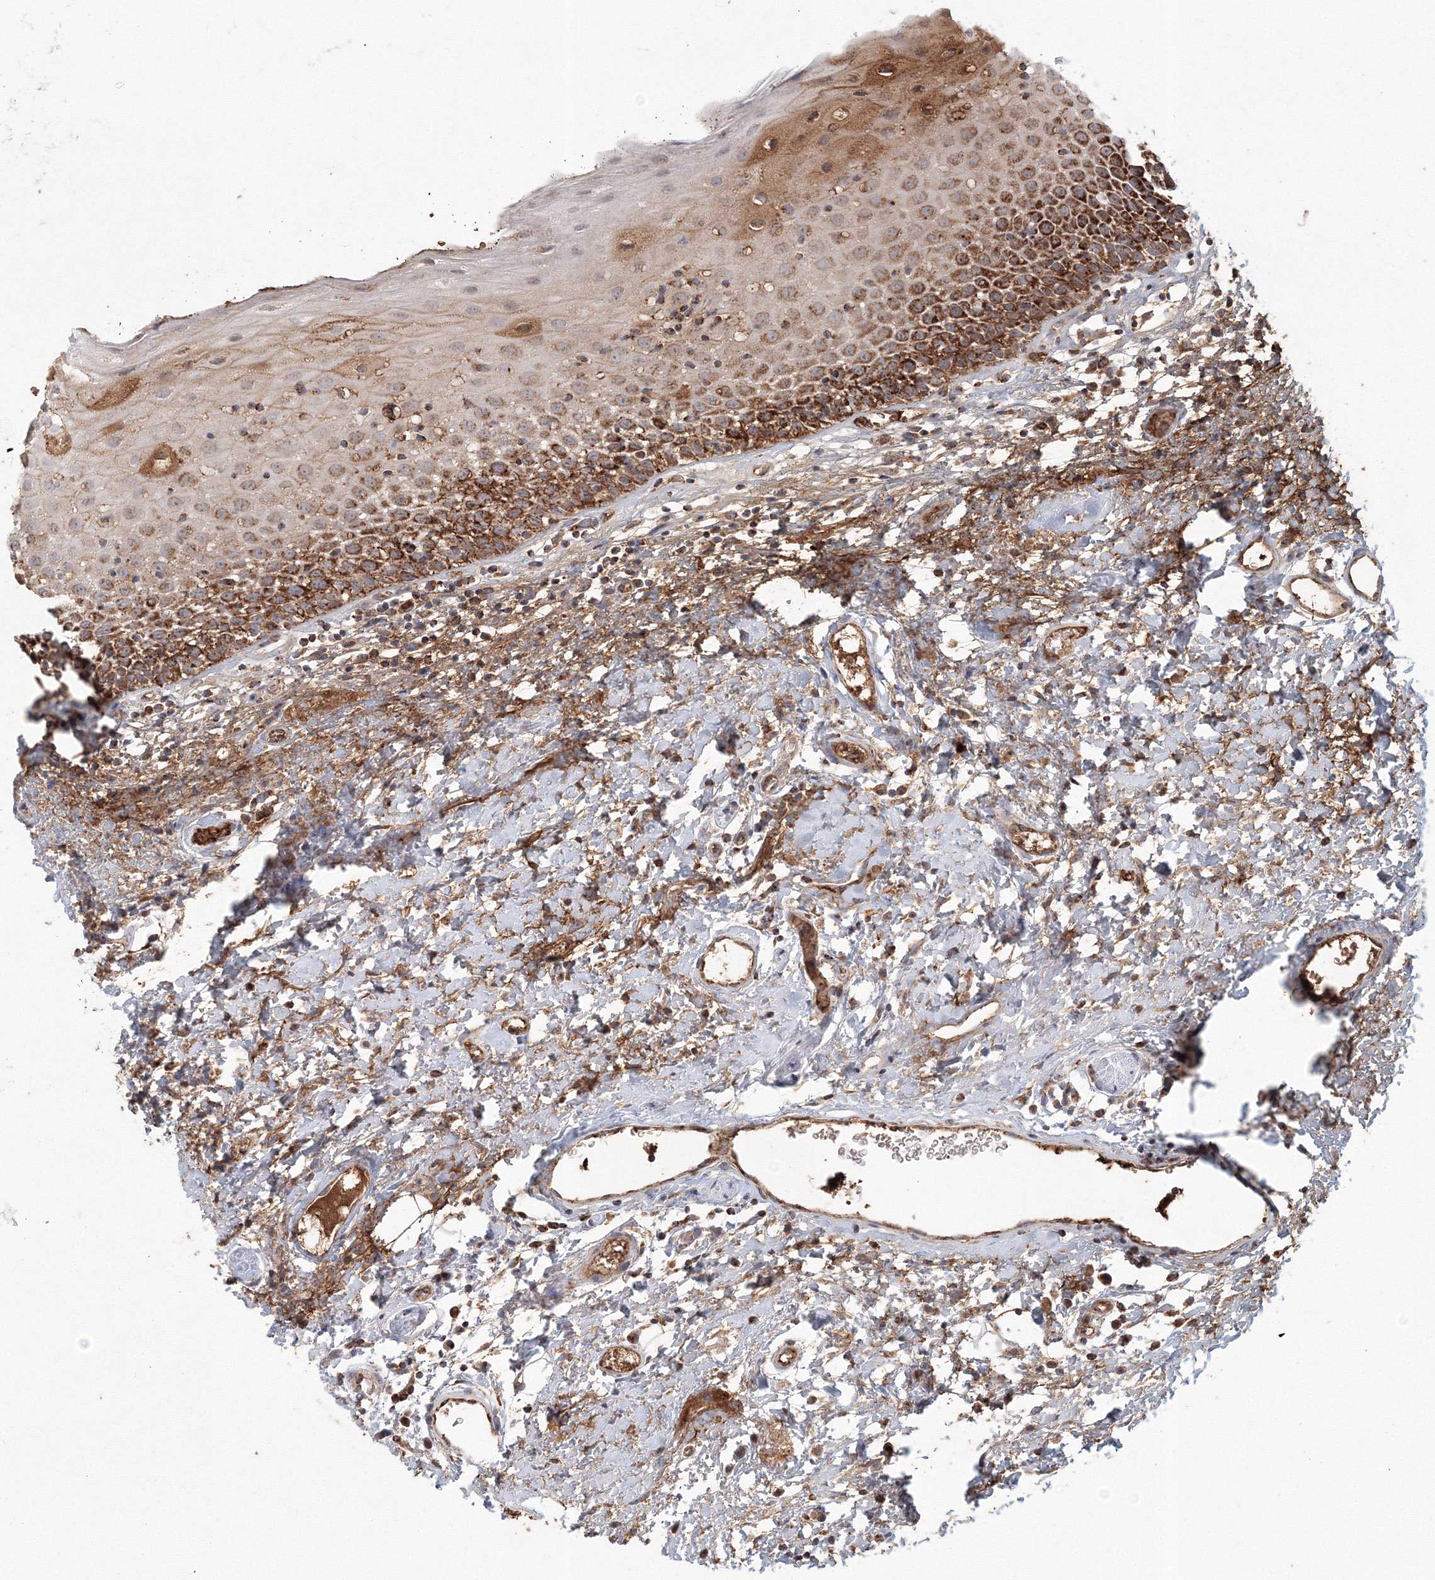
{"staining": {"intensity": "strong", "quantity": "25%-75%", "location": "cytoplasmic/membranous"}, "tissue": "oral mucosa", "cell_type": "Squamous epithelial cells", "image_type": "normal", "snomed": [{"axis": "morphology", "description": "Normal tissue, NOS"}, {"axis": "topography", "description": "Oral tissue"}], "caption": "Immunohistochemistry (IHC) histopathology image of normal oral mucosa: oral mucosa stained using IHC exhibits high levels of strong protein expression localized specifically in the cytoplasmic/membranous of squamous epithelial cells, appearing as a cytoplasmic/membranous brown color.", "gene": "GRPEL1", "patient": {"sex": "male", "age": 74}}